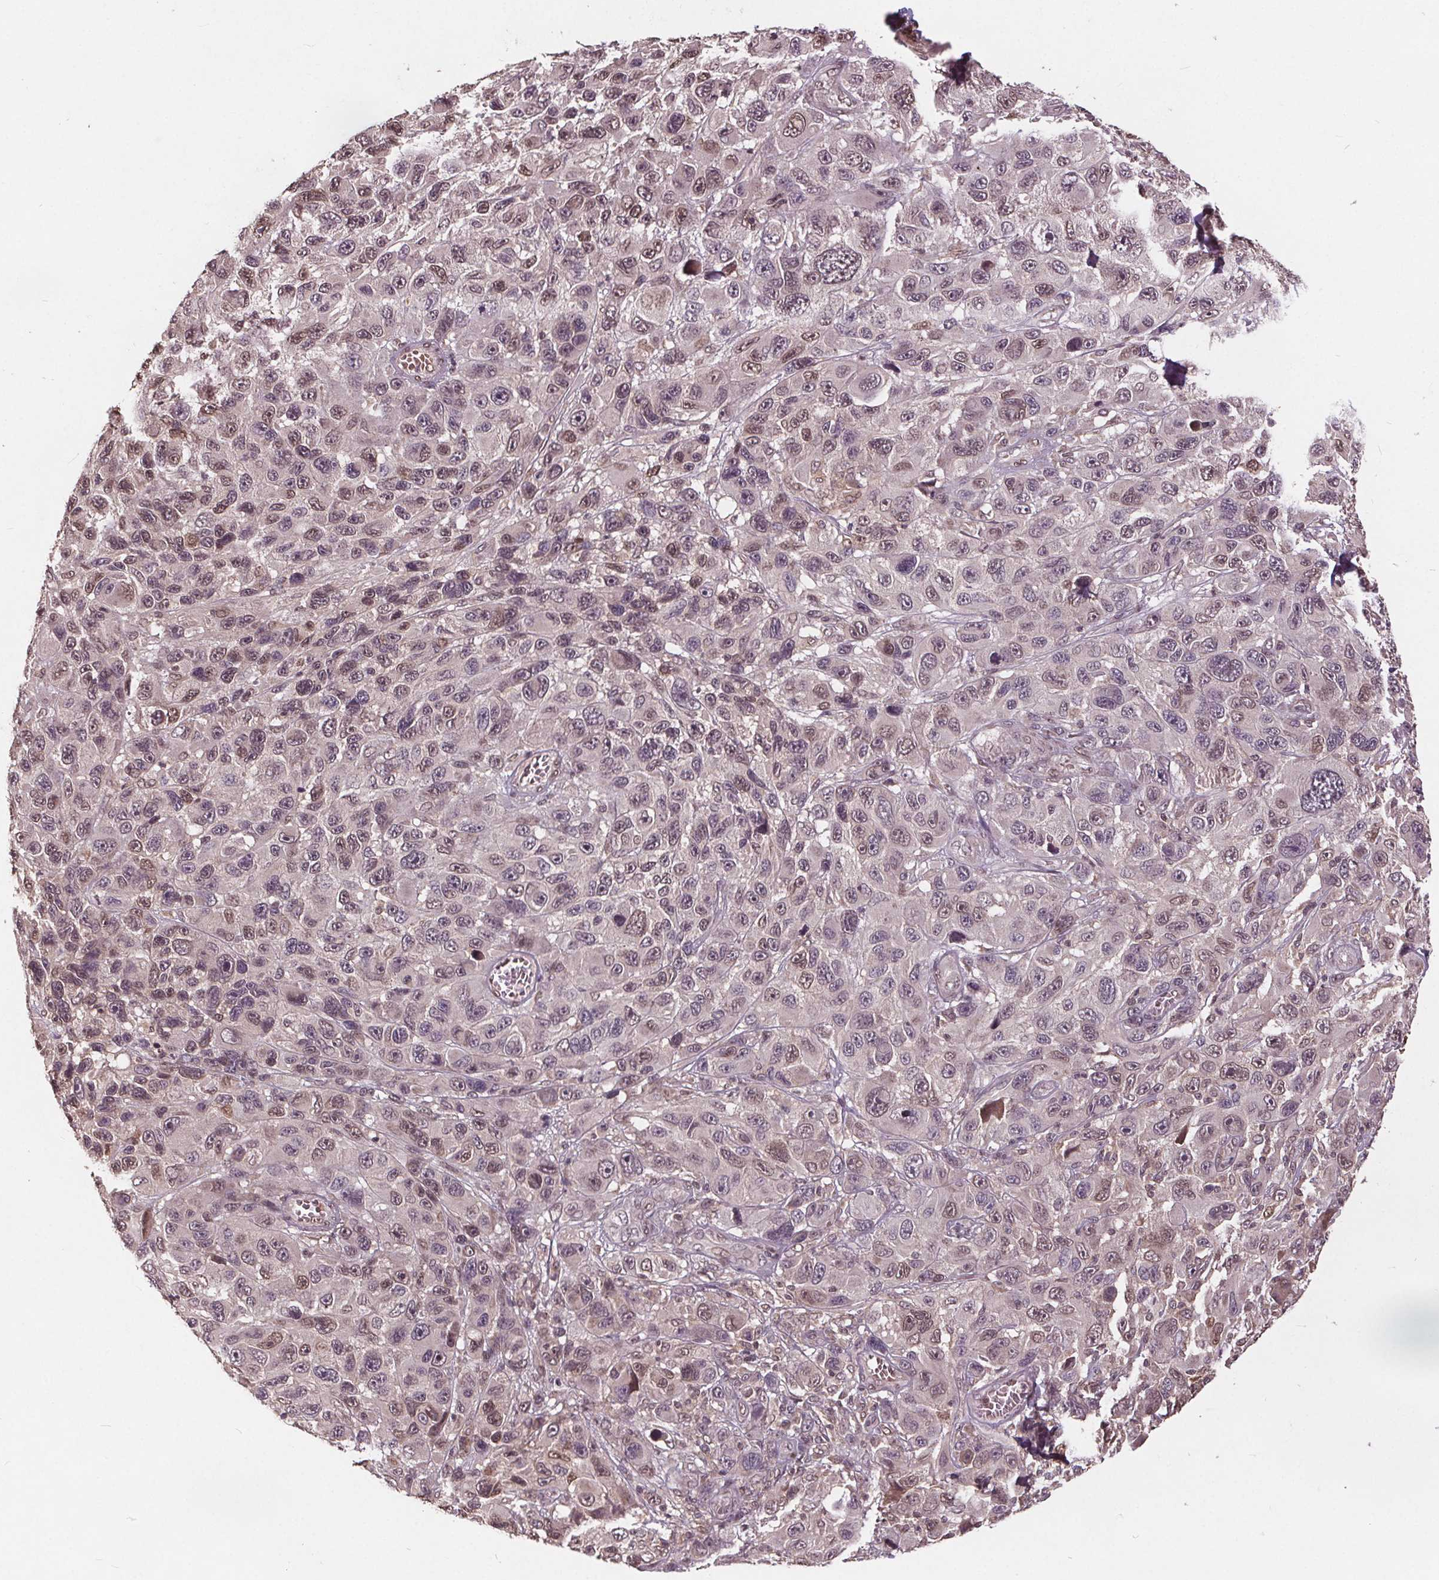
{"staining": {"intensity": "weak", "quantity": "25%-75%", "location": "nuclear"}, "tissue": "melanoma", "cell_type": "Tumor cells", "image_type": "cancer", "snomed": [{"axis": "morphology", "description": "Malignant melanoma, NOS"}, {"axis": "topography", "description": "Skin"}], "caption": "Weak nuclear protein expression is identified in about 25%-75% of tumor cells in malignant melanoma.", "gene": "HIF1AN", "patient": {"sex": "male", "age": 53}}